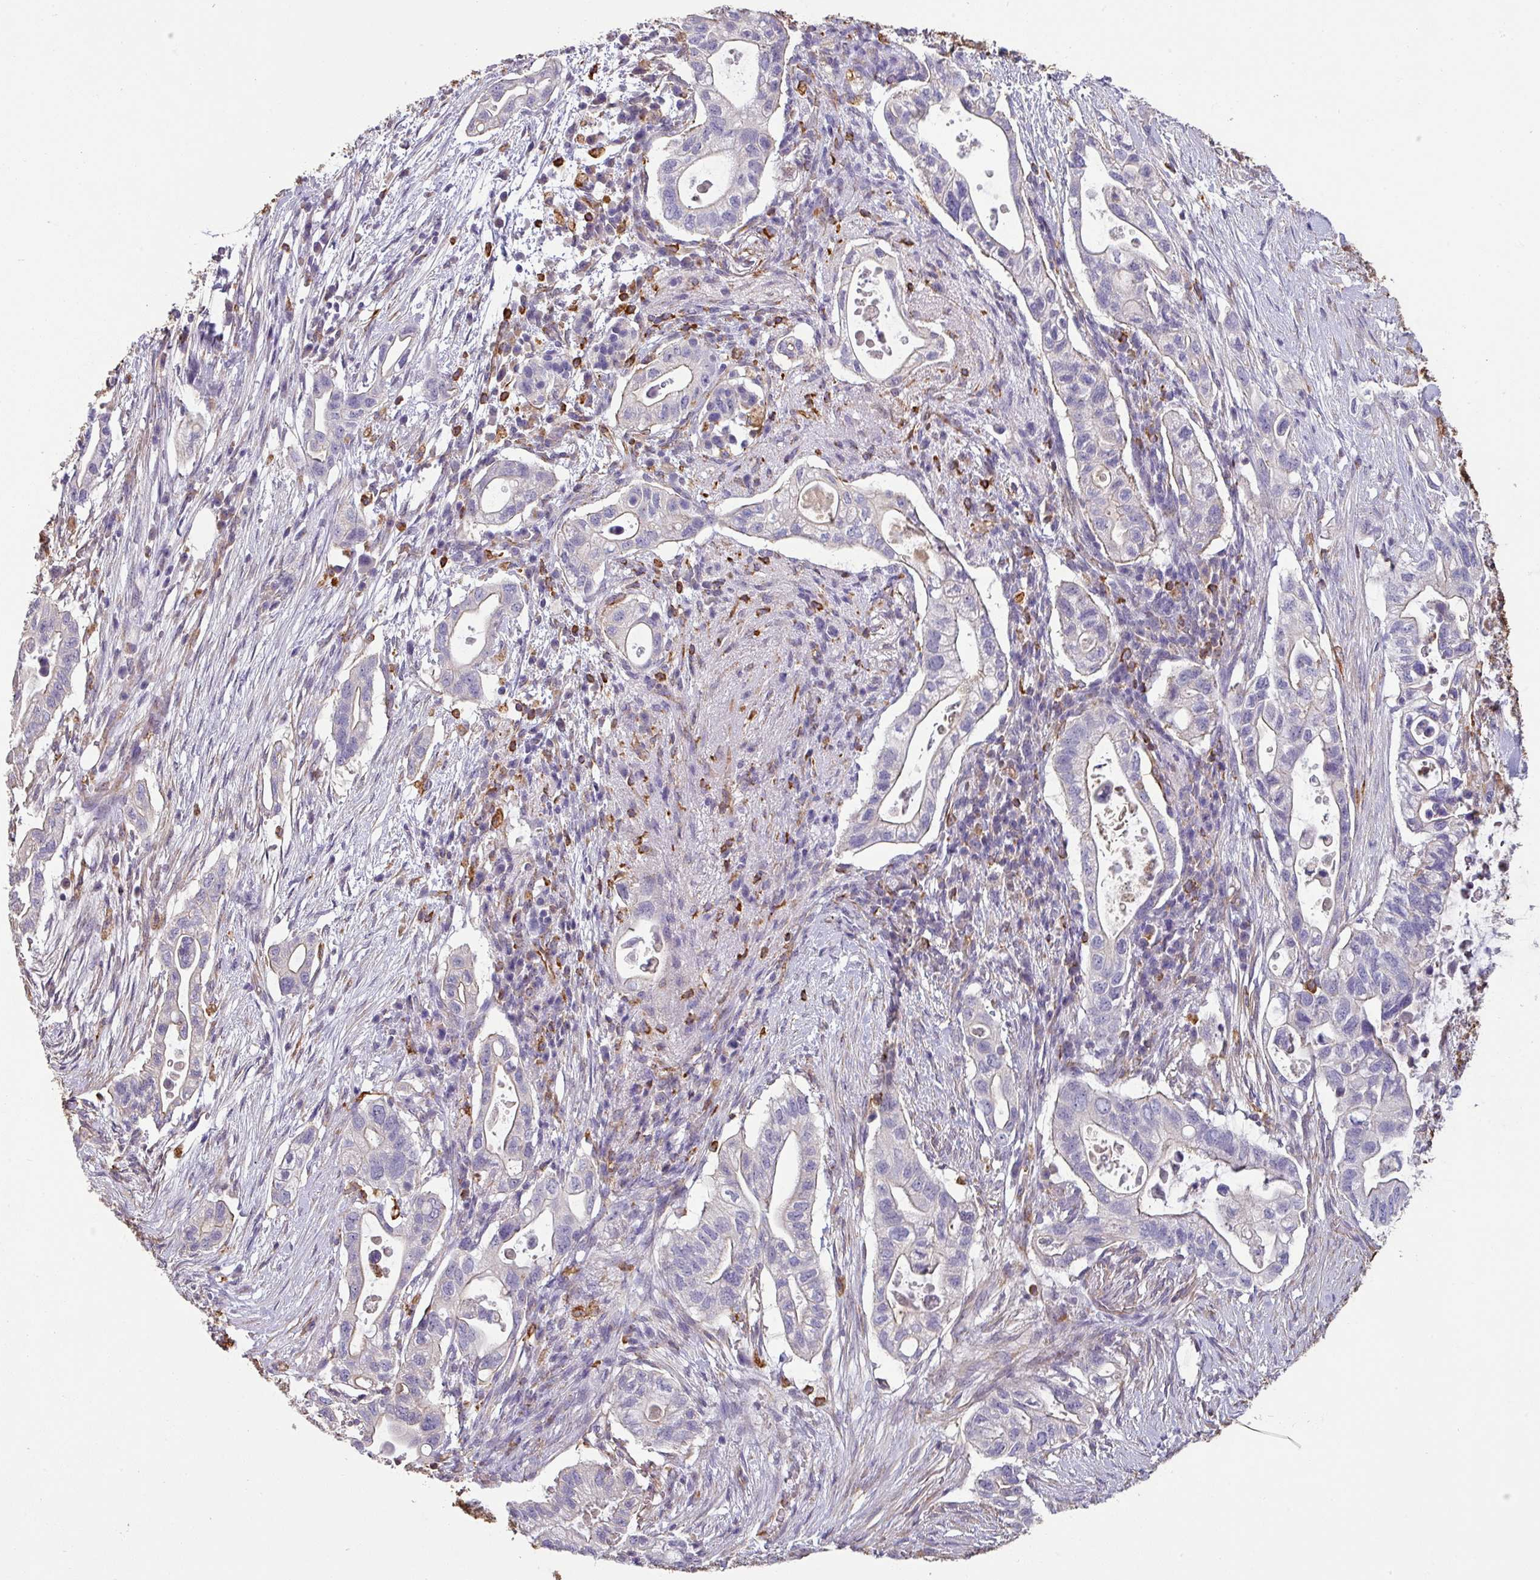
{"staining": {"intensity": "negative", "quantity": "none", "location": "none"}, "tissue": "pancreatic cancer", "cell_type": "Tumor cells", "image_type": "cancer", "snomed": [{"axis": "morphology", "description": "Adenocarcinoma, NOS"}, {"axis": "topography", "description": "Pancreas"}], "caption": "An immunohistochemistry (IHC) micrograph of pancreatic adenocarcinoma is shown. There is no staining in tumor cells of pancreatic adenocarcinoma. (DAB immunohistochemistry visualized using brightfield microscopy, high magnification).", "gene": "ZNF280C", "patient": {"sex": "female", "age": 72}}